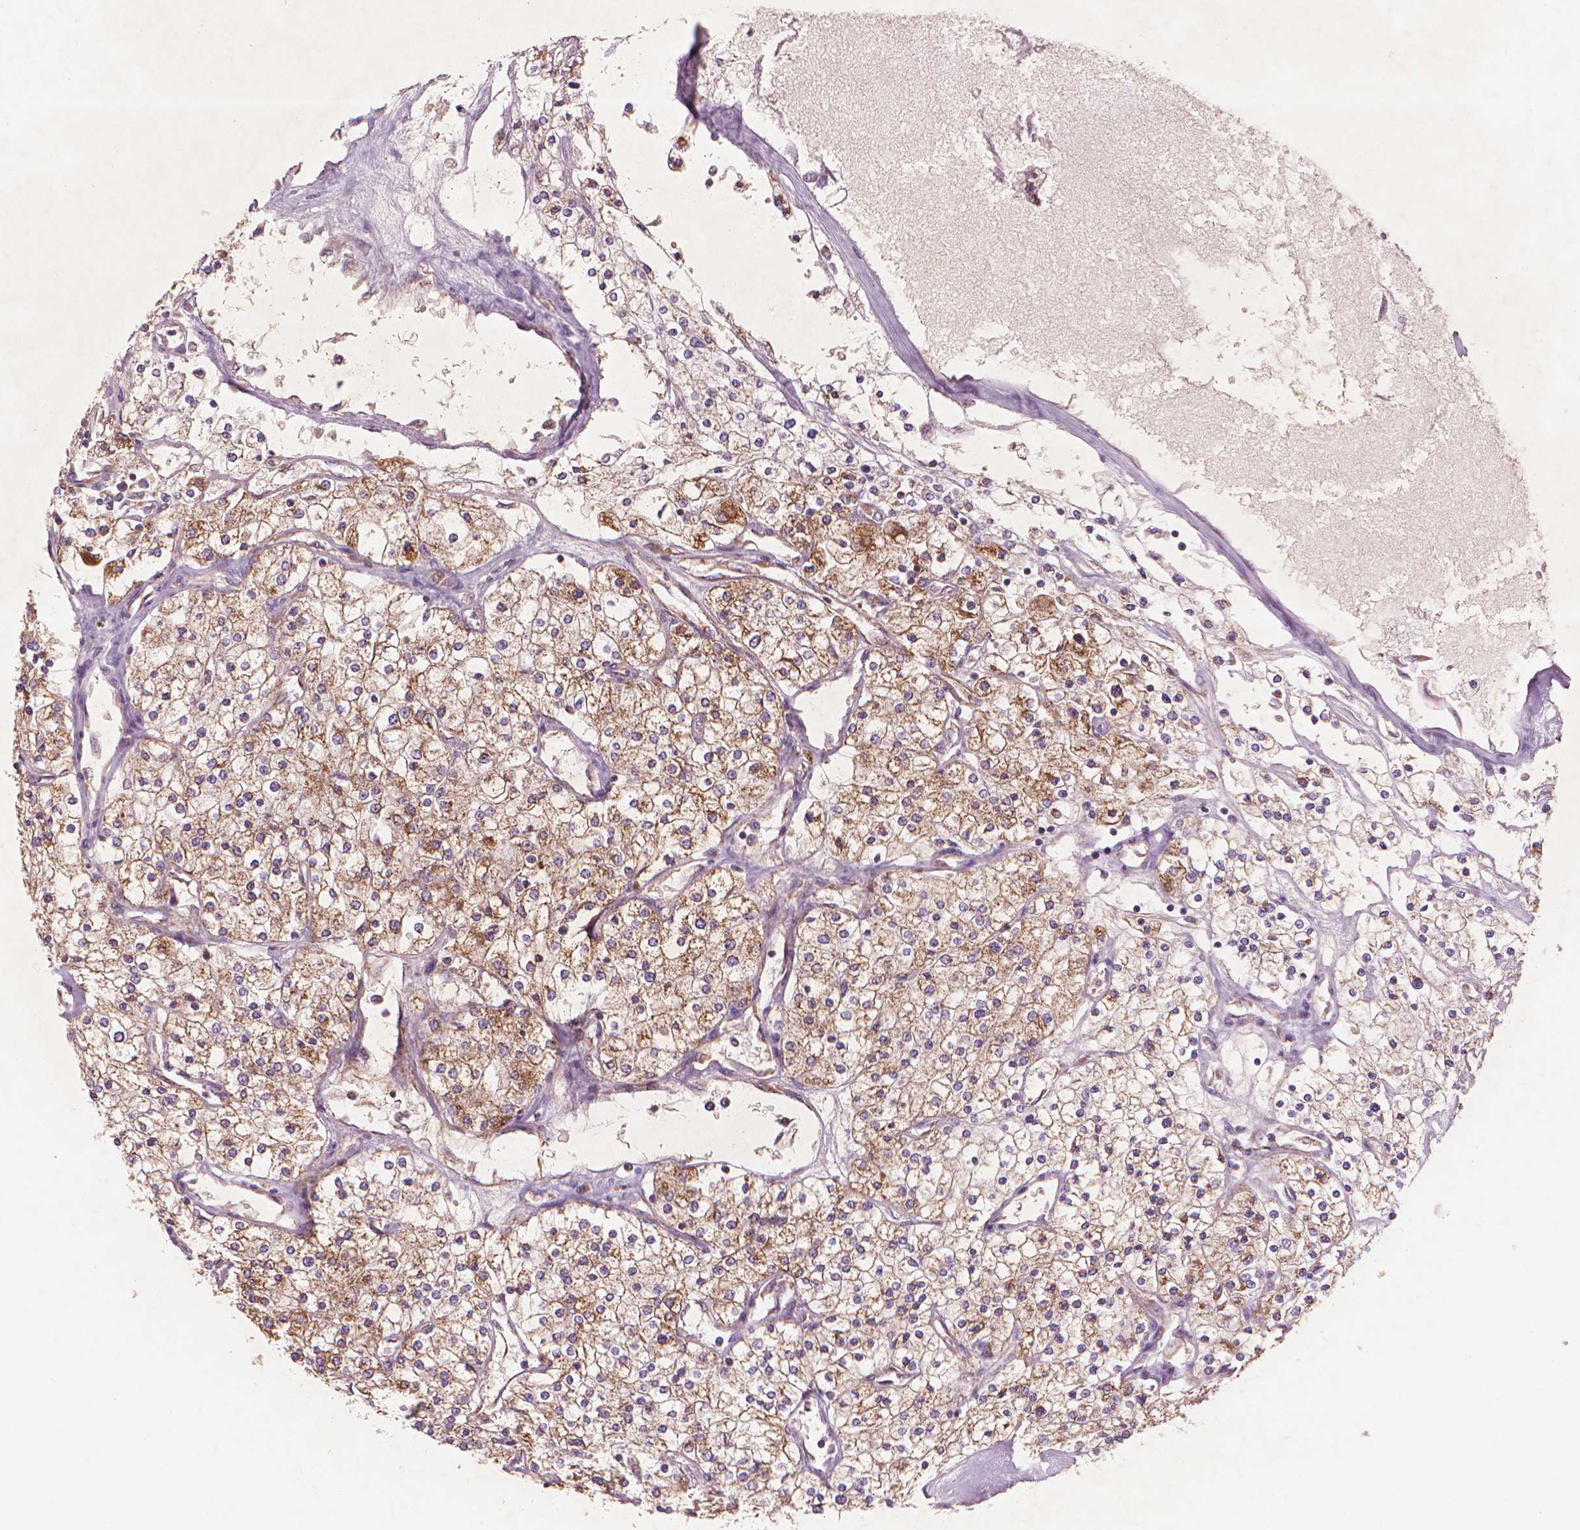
{"staining": {"intensity": "moderate", "quantity": ">75%", "location": "cytoplasmic/membranous"}, "tissue": "renal cancer", "cell_type": "Tumor cells", "image_type": "cancer", "snomed": [{"axis": "morphology", "description": "Adenocarcinoma, NOS"}, {"axis": "topography", "description": "Kidney"}], "caption": "Immunohistochemical staining of renal adenocarcinoma demonstrates moderate cytoplasmic/membranous protein positivity in about >75% of tumor cells.", "gene": "NLRX1", "patient": {"sex": "male", "age": 80}}